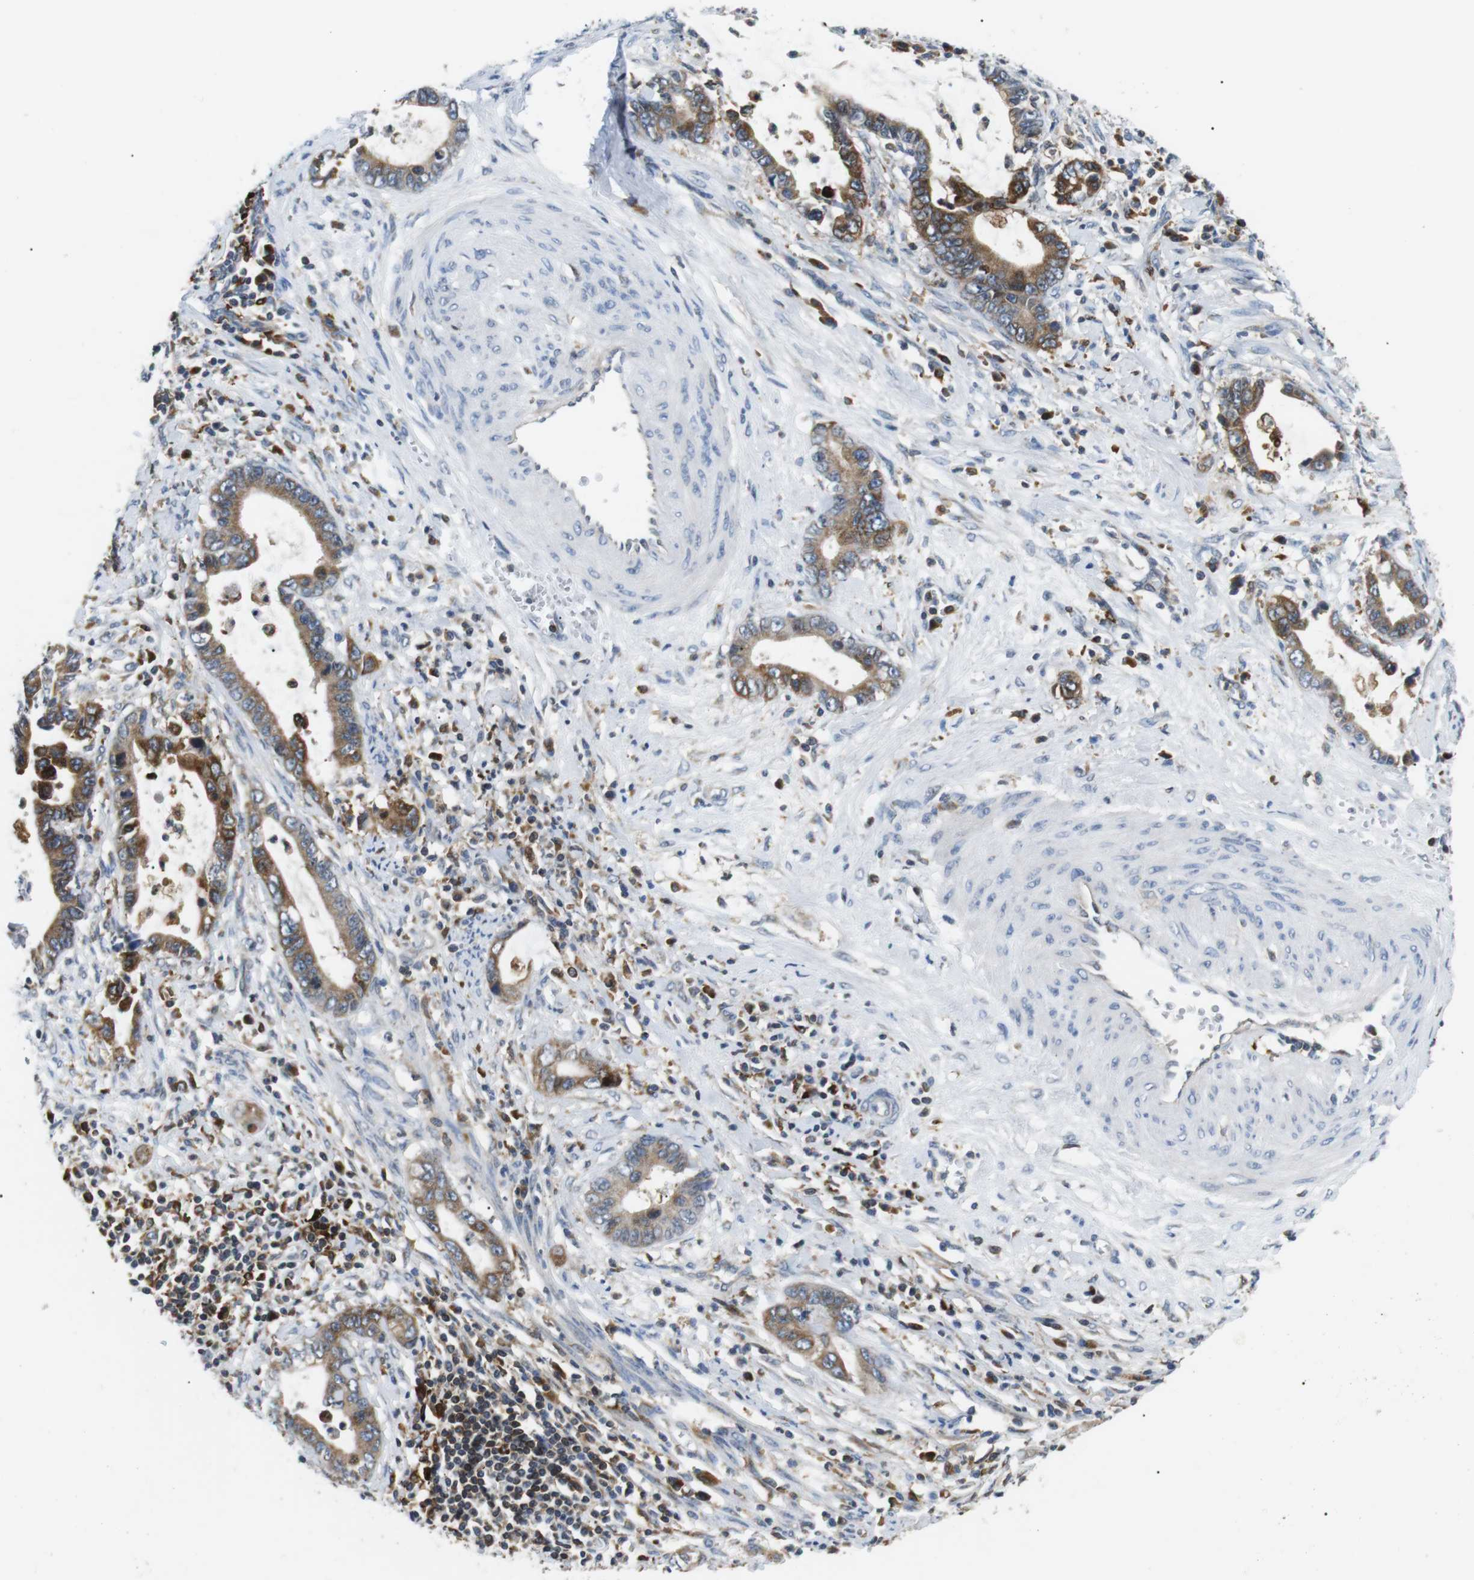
{"staining": {"intensity": "moderate", "quantity": ">75%", "location": "cytoplasmic/membranous"}, "tissue": "cervical cancer", "cell_type": "Tumor cells", "image_type": "cancer", "snomed": [{"axis": "morphology", "description": "Adenocarcinoma, NOS"}, {"axis": "topography", "description": "Cervix"}], "caption": "Cervical cancer (adenocarcinoma) was stained to show a protein in brown. There is medium levels of moderate cytoplasmic/membranous expression in approximately >75% of tumor cells.", "gene": "RAB9A", "patient": {"sex": "female", "age": 44}}